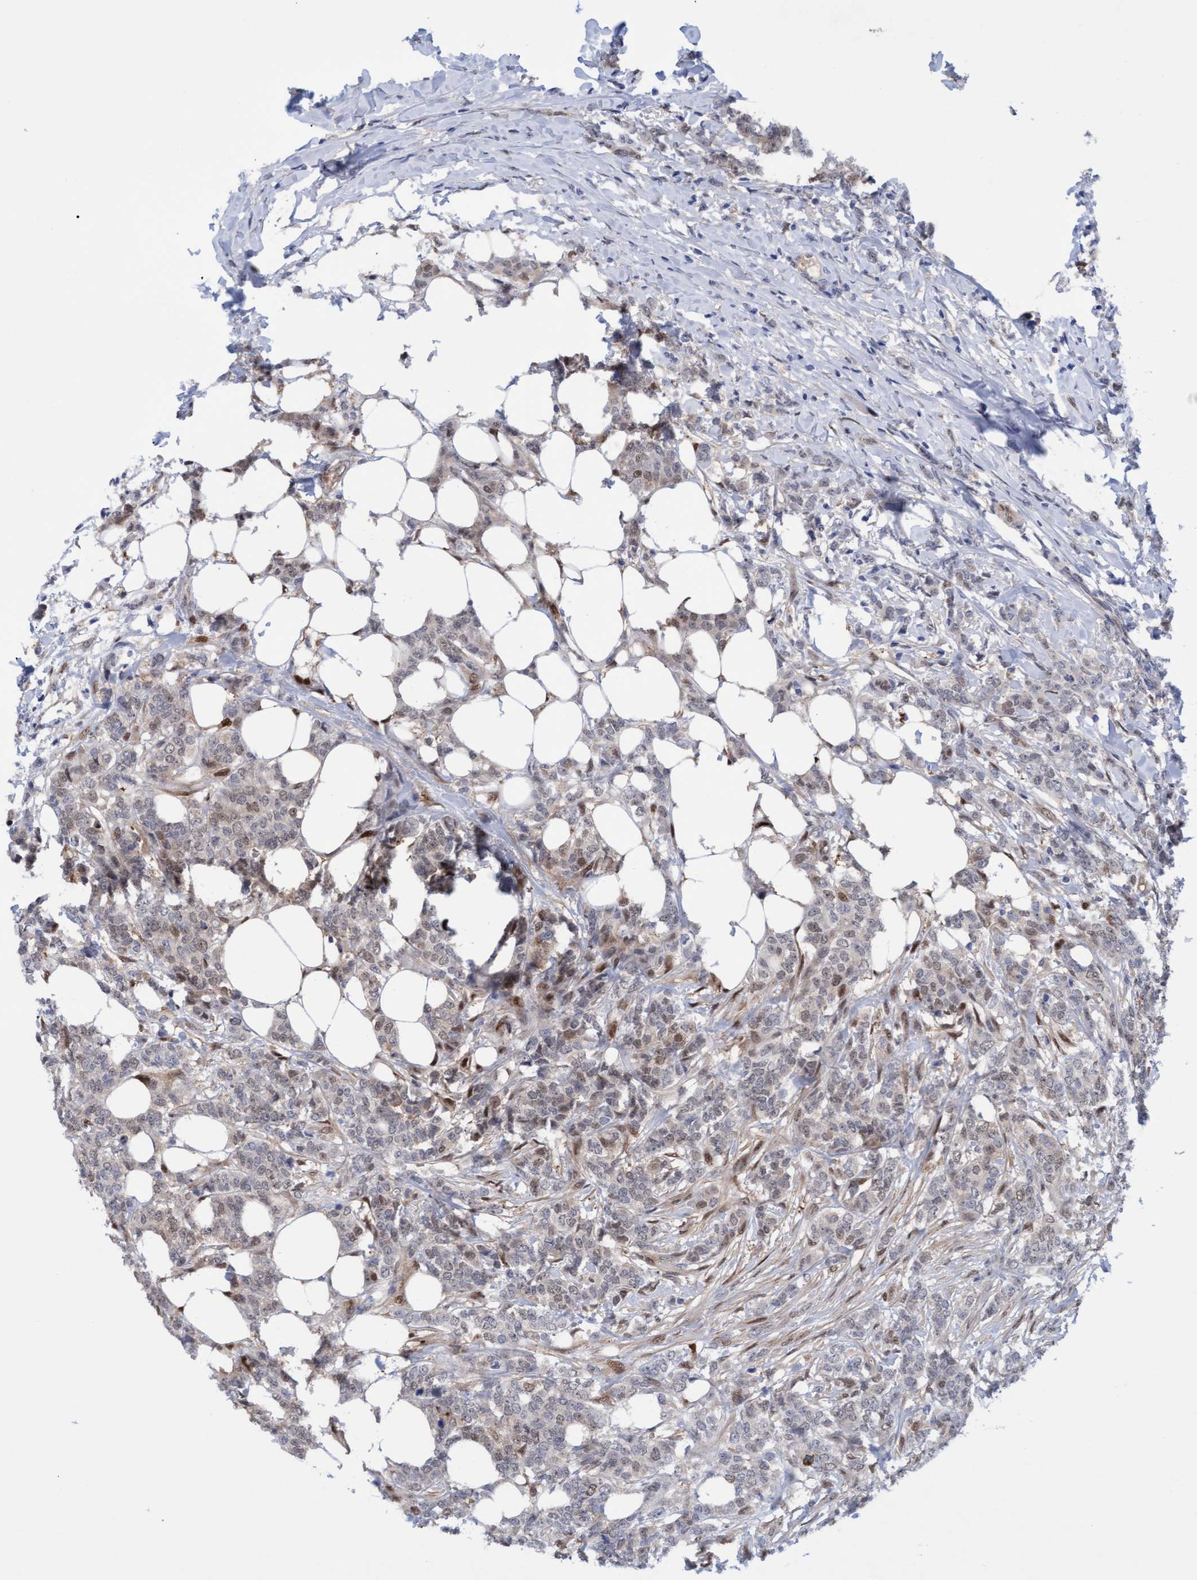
{"staining": {"intensity": "weak", "quantity": "25%-75%", "location": "cytoplasmic/membranous,nuclear"}, "tissue": "breast cancer", "cell_type": "Tumor cells", "image_type": "cancer", "snomed": [{"axis": "morphology", "description": "Lobular carcinoma"}, {"axis": "topography", "description": "Skin"}, {"axis": "topography", "description": "Breast"}], "caption": "About 25%-75% of tumor cells in breast cancer (lobular carcinoma) reveal weak cytoplasmic/membranous and nuclear protein positivity as visualized by brown immunohistochemical staining.", "gene": "PINX1", "patient": {"sex": "female", "age": 46}}